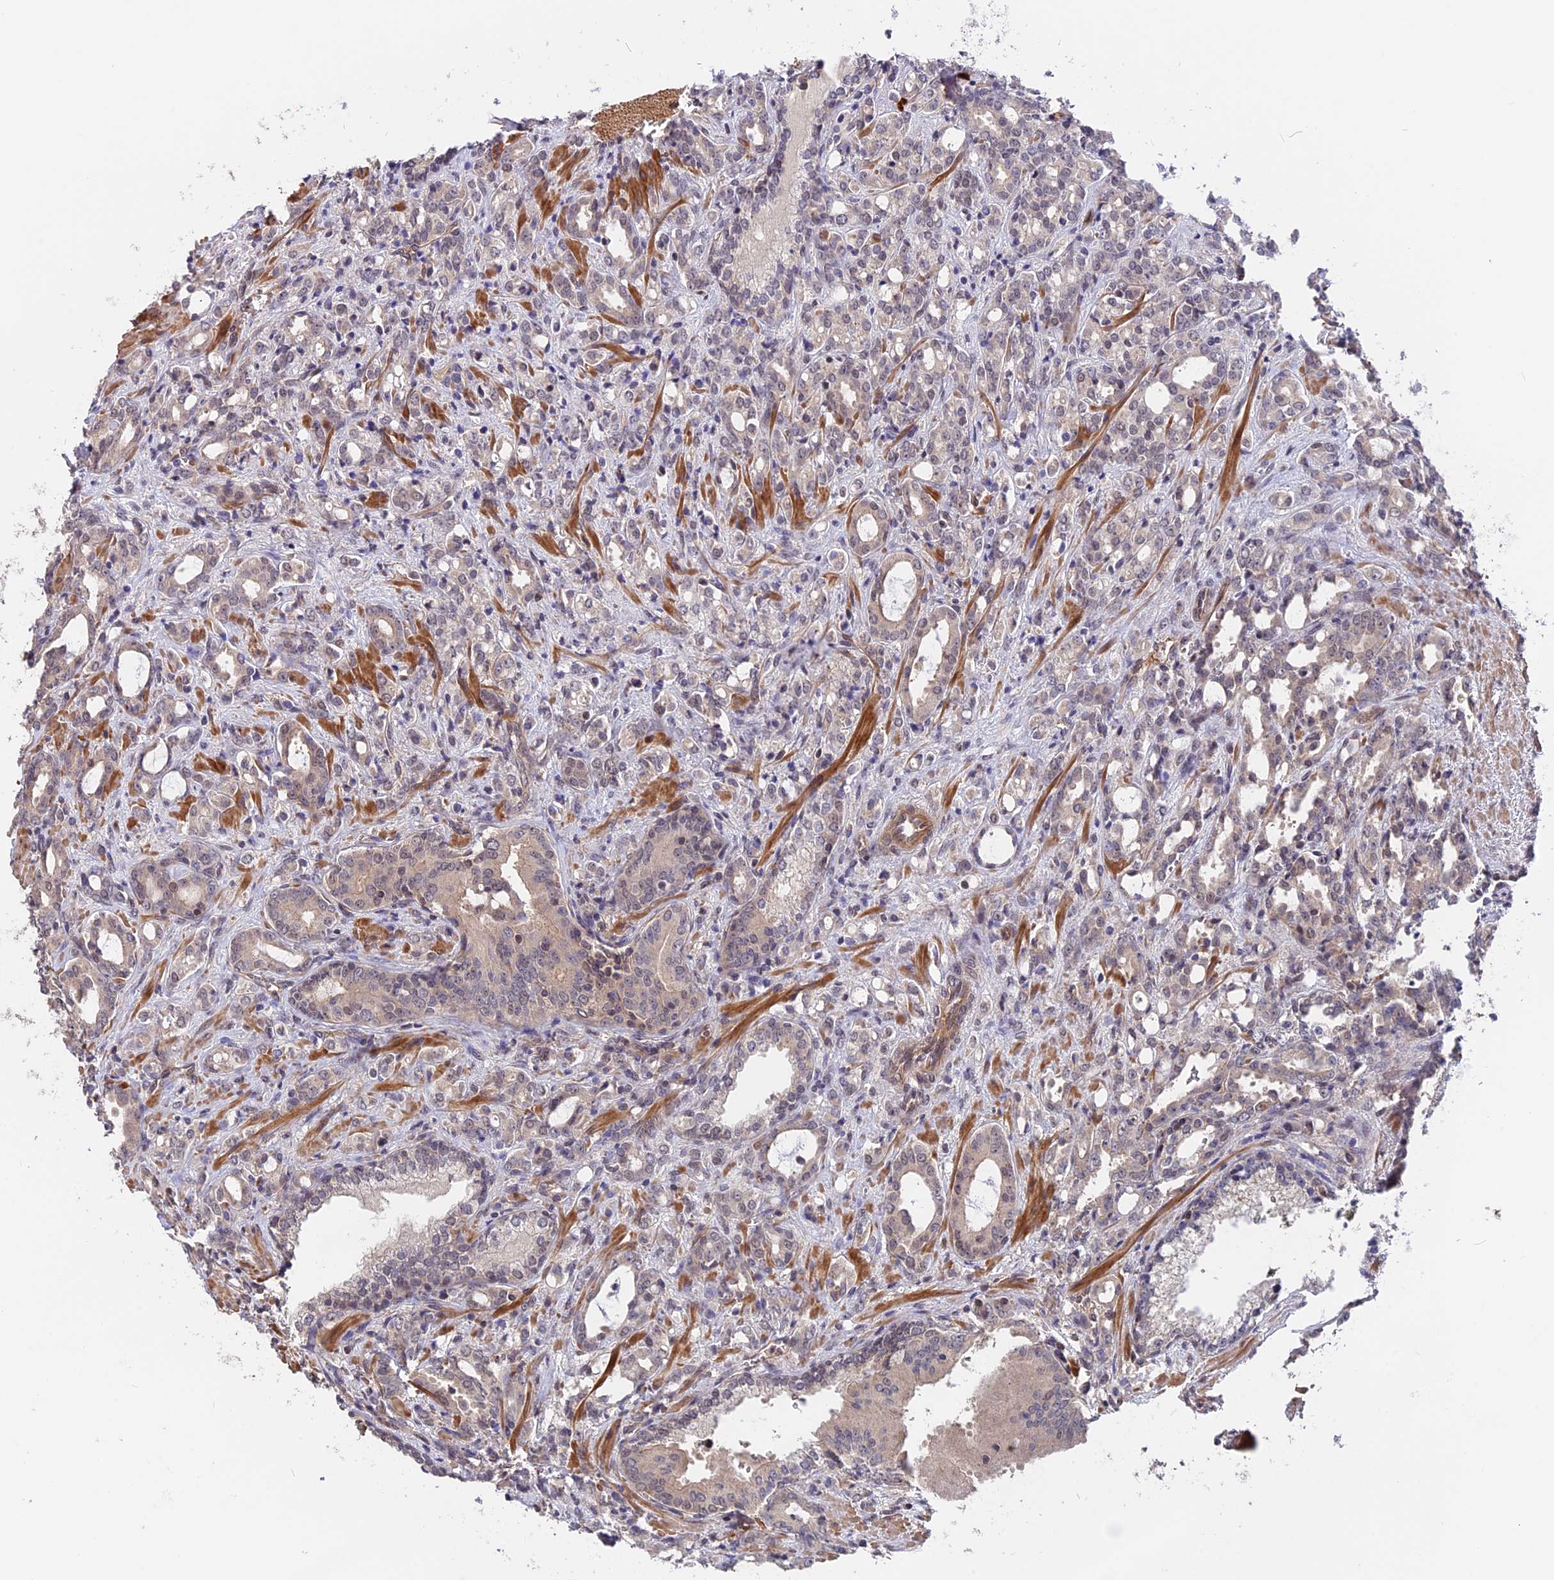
{"staining": {"intensity": "negative", "quantity": "none", "location": "none"}, "tissue": "prostate cancer", "cell_type": "Tumor cells", "image_type": "cancer", "snomed": [{"axis": "morphology", "description": "Adenocarcinoma, High grade"}, {"axis": "topography", "description": "Prostate"}], "caption": "This photomicrograph is of prostate cancer stained with immunohistochemistry (IHC) to label a protein in brown with the nuclei are counter-stained blue. There is no expression in tumor cells.", "gene": "ZC3H10", "patient": {"sex": "male", "age": 72}}